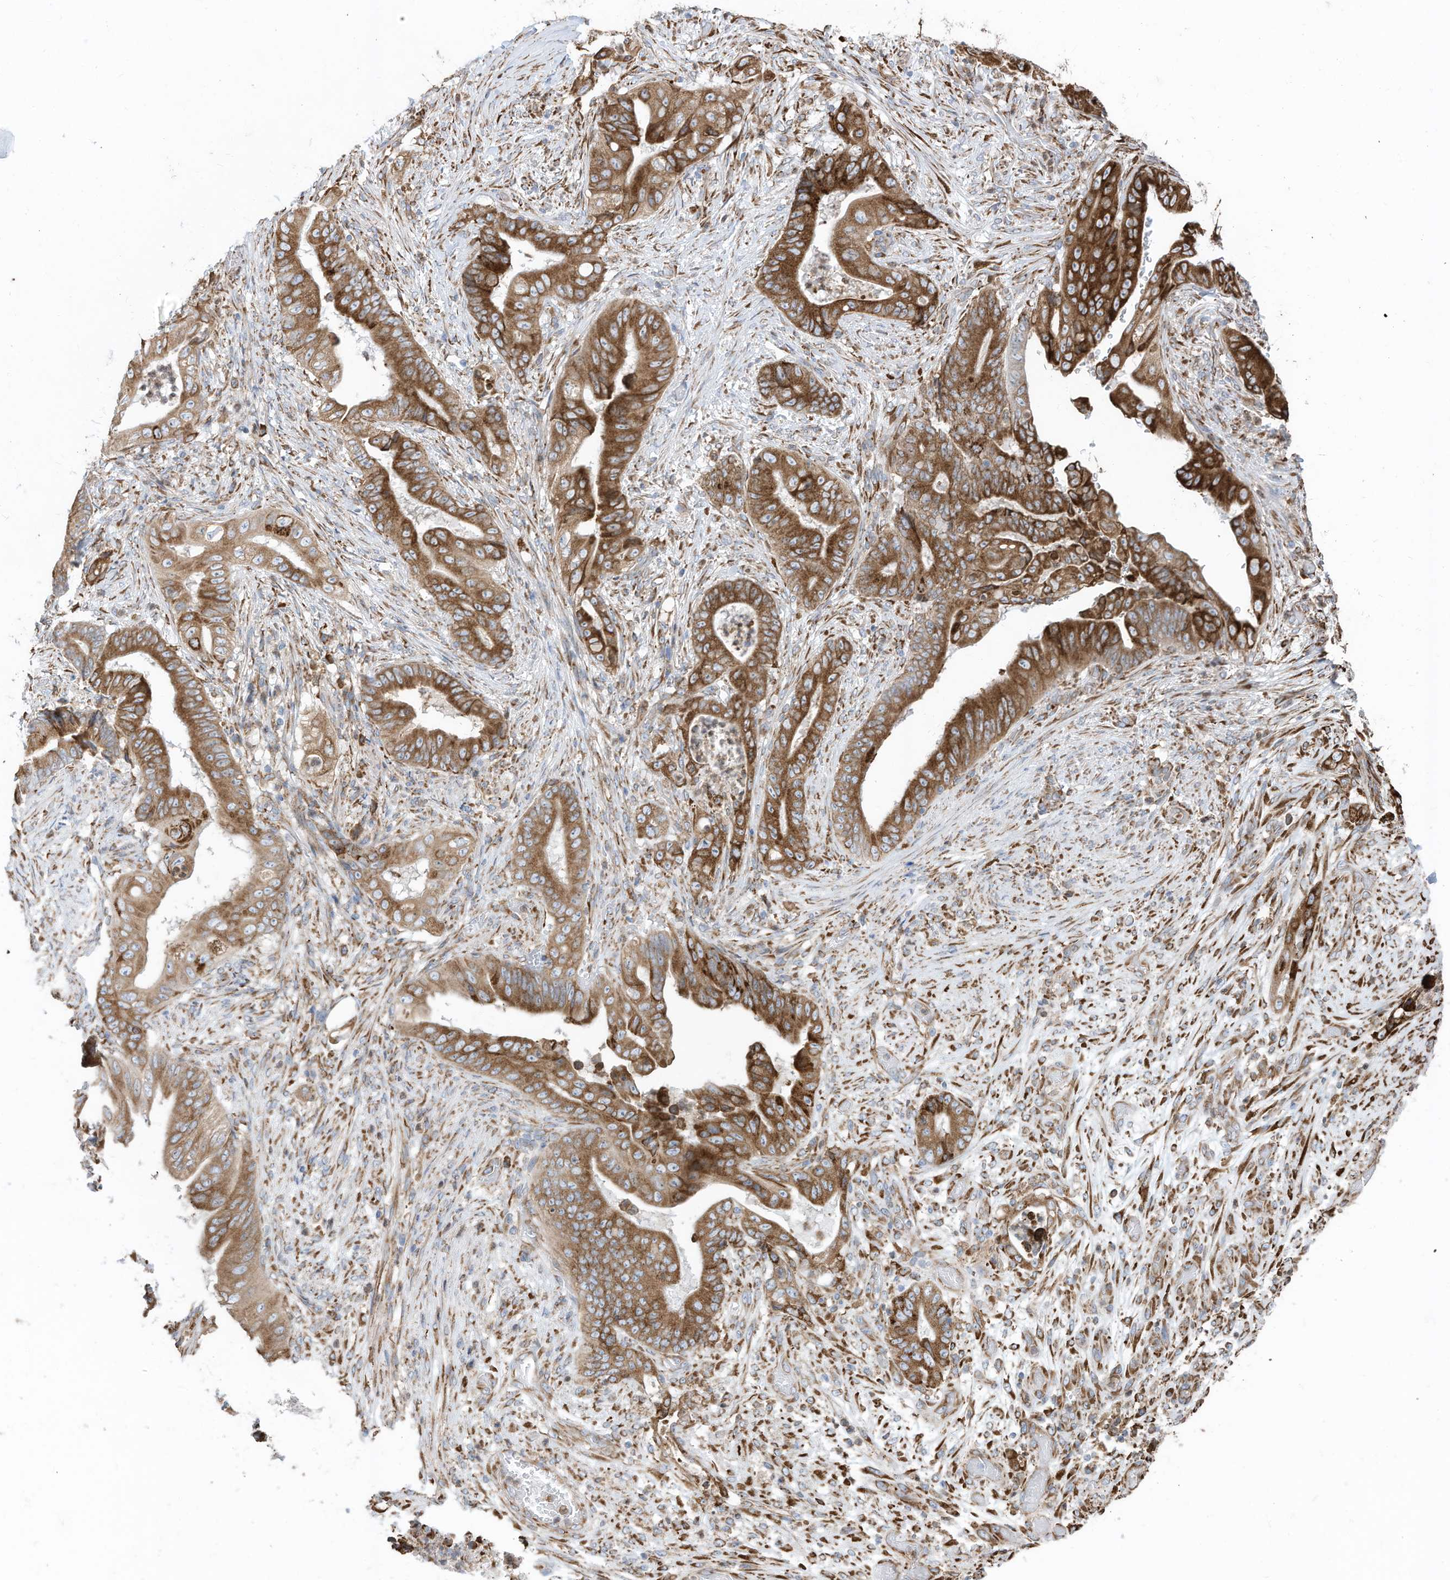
{"staining": {"intensity": "strong", "quantity": ">75%", "location": "cytoplasmic/membranous"}, "tissue": "stomach cancer", "cell_type": "Tumor cells", "image_type": "cancer", "snomed": [{"axis": "morphology", "description": "Adenocarcinoma, NOS"}, {"axis": "topography", "description": "Stomach"}], "caption": "Human stomach cancer stained with a brown dye shows strong cytoplasmic/membranous positive expression in approximately >75% of tumor cells.", "gene": "ZNF354C", "patient": {"sex": "female", "age": 73}}